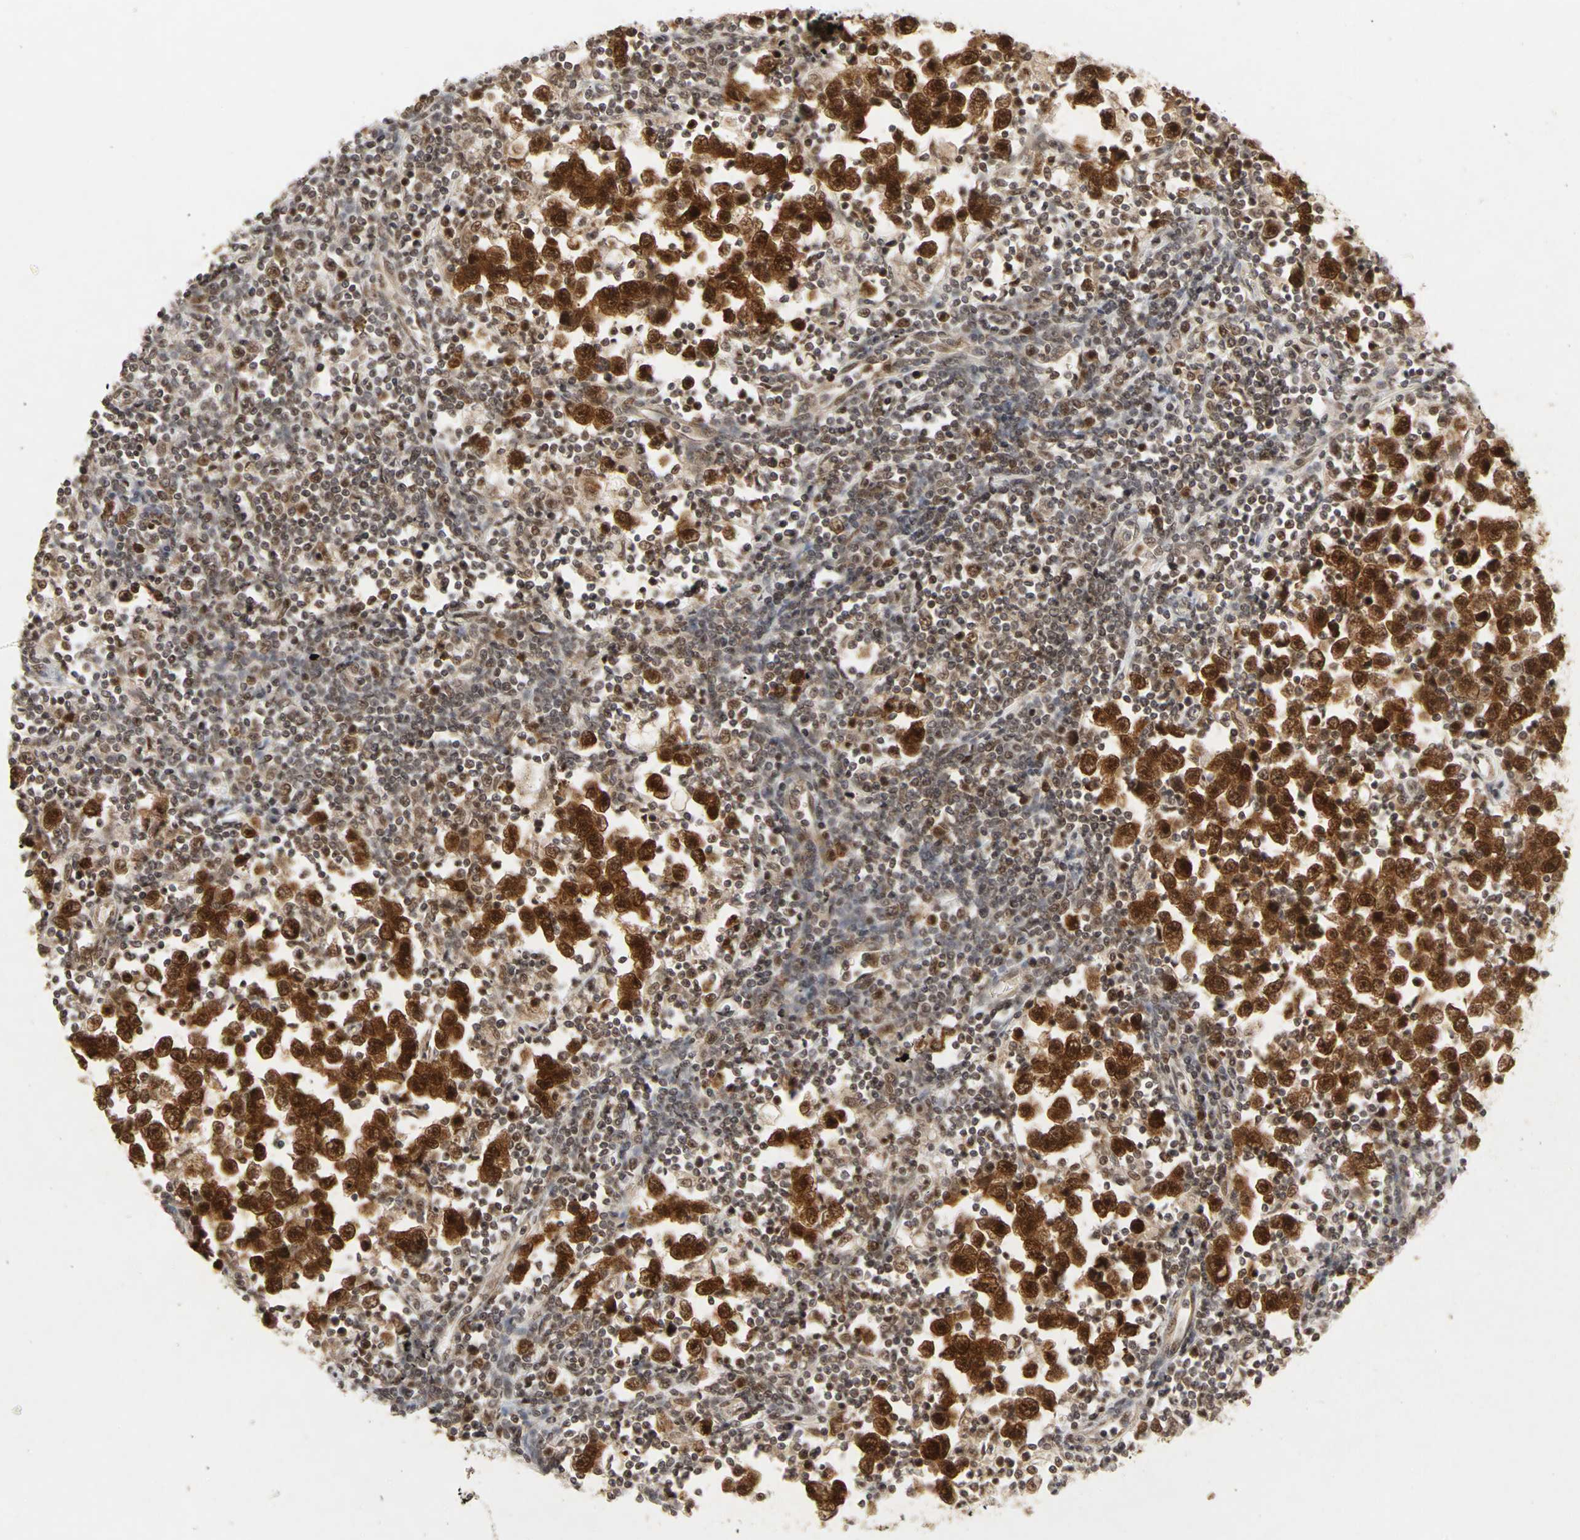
{"staining": {"intensity": "strong", "quantity": ">75%", "location": "cytoplasmic/membranous,nuclear"}, "tissue": "testis cancer", "cell_type": "Tumor cells", "image_type": "cancer", "snomed": [{"axis": "morphology", "description": "Seminoma, NOS"}, {"axis": "topography", "description": "Testis"}], "caption": "Strong cytoplasmic/membranous and nuclear protein staining is seen in approximately >75% of tumor cells in testis seminoma.", "gene": "CSNK2B", "patient": {"sex": "male", "age": 43}}